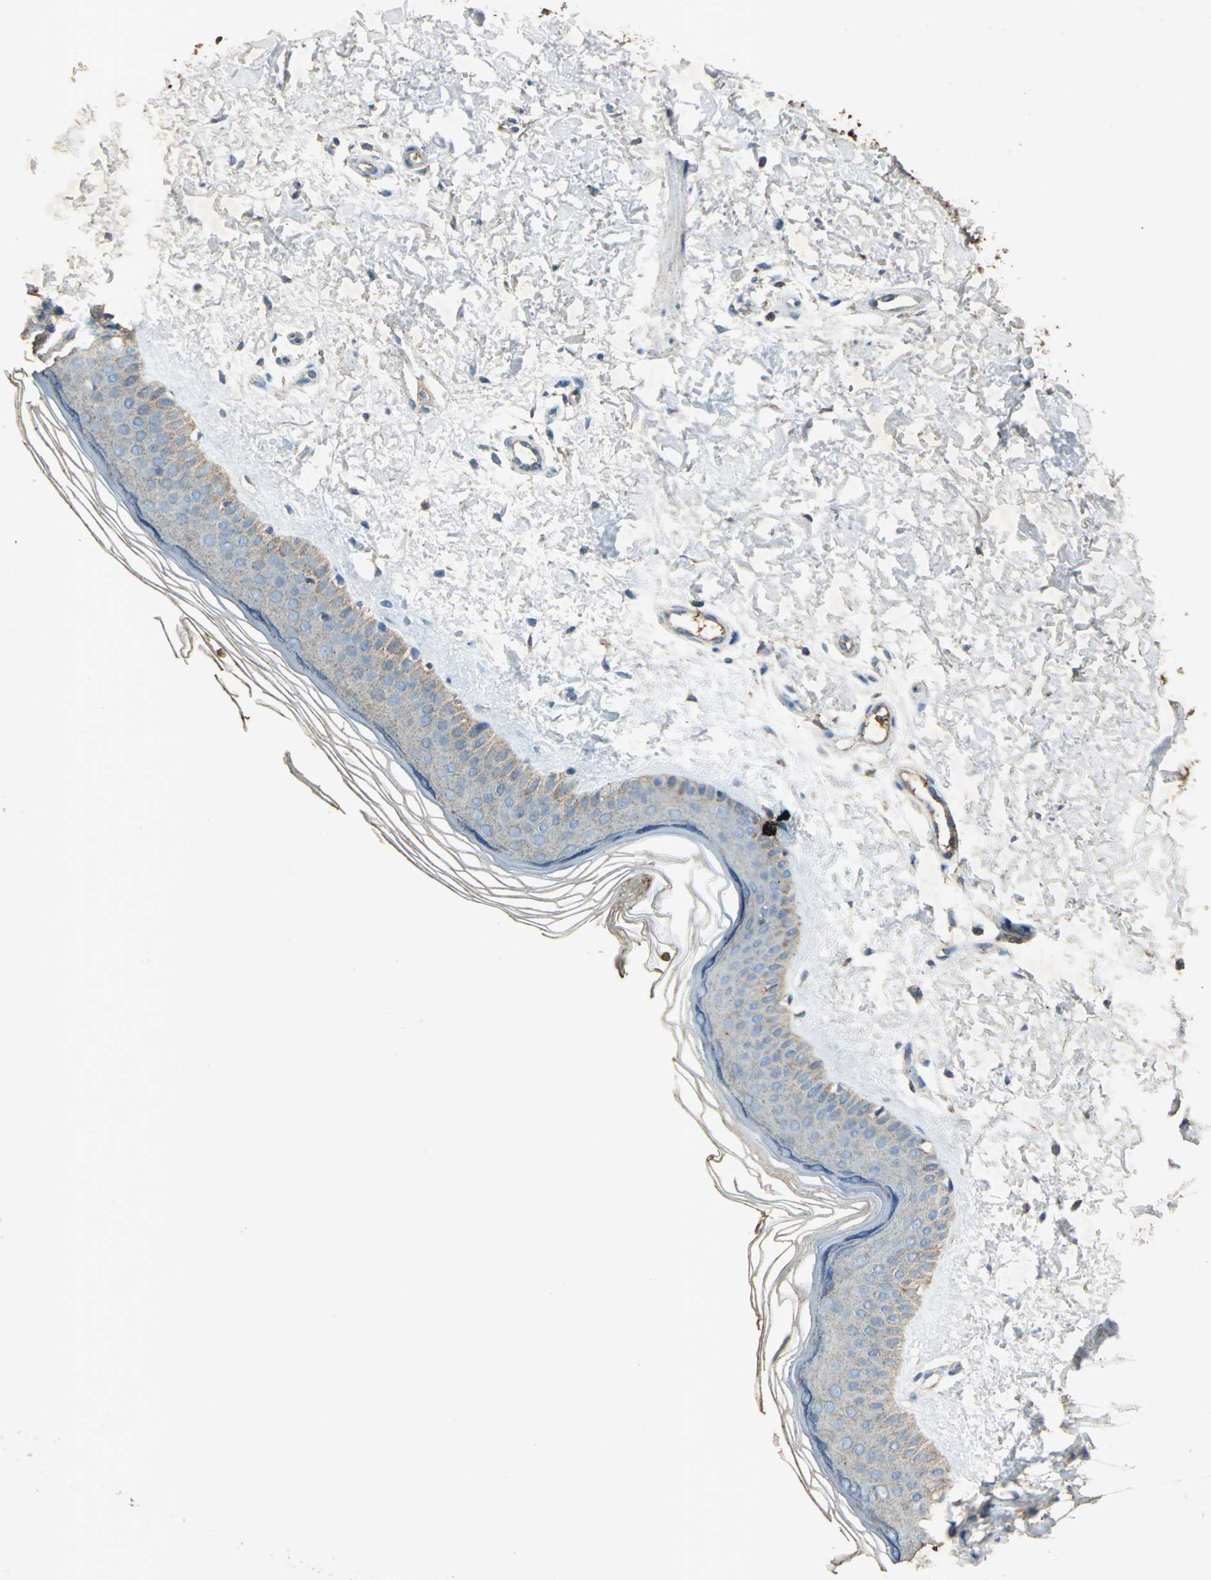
{"staining": {"intensity": "weak", "quantity": ">75%", "location": "cytoplasmic/membranous"}, "tissue": "skin", "cell_type": "Fibroblasts", "image_type": "normal", "snomed": [{"axis": "morphology", "description": "Normal tissue, NOS"}, {"axis": "topography", "description": "Skin"}], "caption": "Weak cytoplasmic/membranous staining is present in about >75% of fibroblasts in unremarkable skin. (brown staining indicates protein expression, while blue staining denotes nuclei).", "gene": "TRAPPC2", "patient": {"sex": "female", "age": 19}}